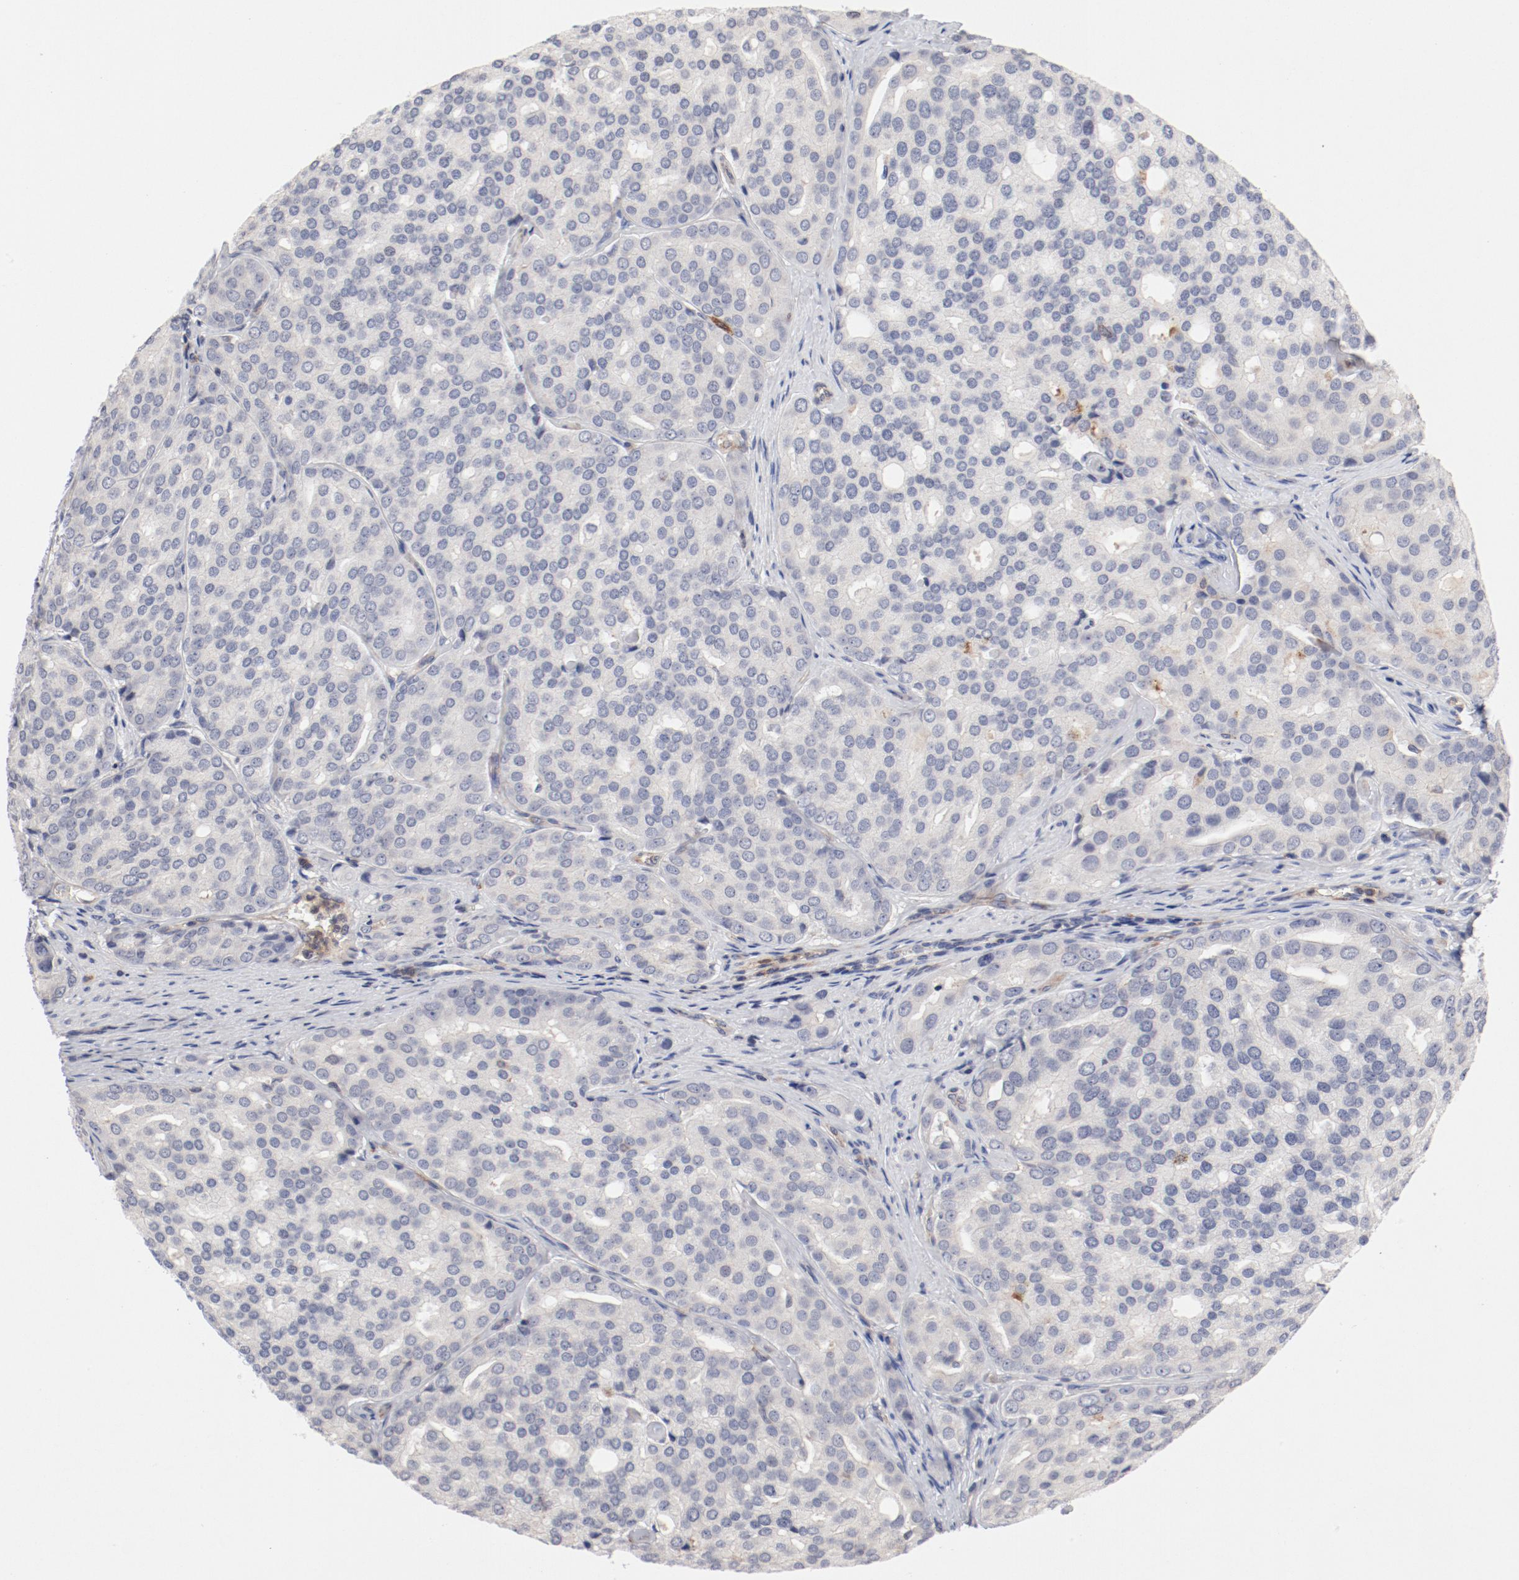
{"staining": {"intensity": "negative", "quantity": "none", "location": "none"}, "tissue": "prostate cancer", "cell_type": "Tumor cells", "image_type": "cancer", "snomed": [{"axis": "morphology", "description": "Adenocarcinoma, High grade"}, {"axis": "topography", "description": "Prostate"}], "caption": "DAB immunohistochemical staining of prostate cancer (adenocarcinoma (high-grade)) reveals no significant expression in tumor cells.", "gene": "CBL", "patient": {"sex": "male", "age": 64}}